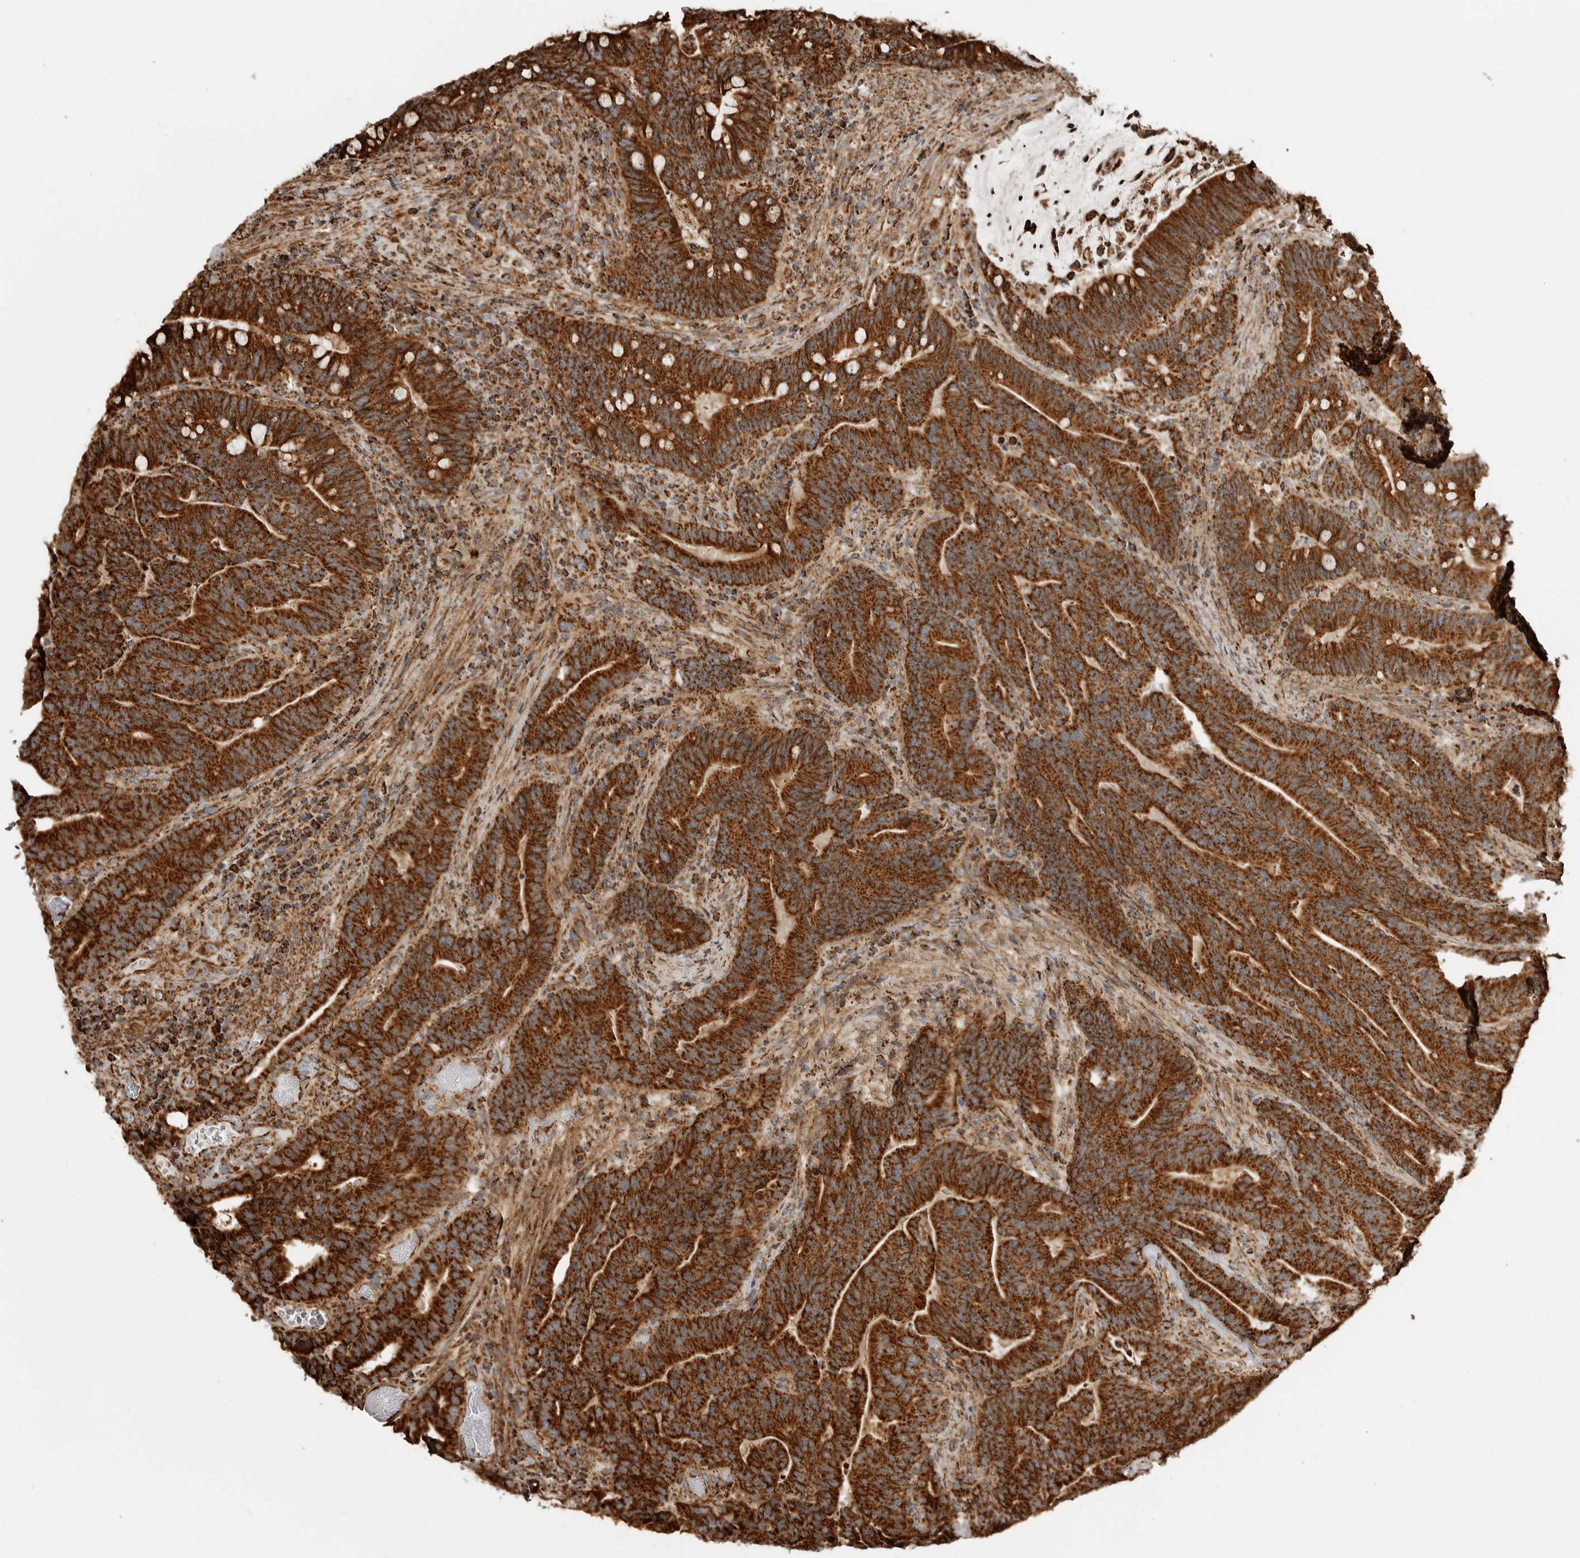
{"staining": {"intensity": "strong", "quantity": ">75%", "location": "cytoplasmic/membranous"}, "tissue": "colorectal cancer", "cell_type": "Tumor cells", "image_type": "cancer", "snomed": [{"axis": "morphology", "description": "Adenocarcinoma, NOS"}, {"axis": "topography", "description": "Colon"}], "caption": "Immunohistochemical staining of adenocarcinoma (colorectal) displays high levels of strong cytoplasmic/membranous expression in approximately >75% of tumor cells. (DAB IHC, brown staining for protein, blue staining for nuclei).", "gene": "BMP2K", "patient": {"sex": "female", "age": 66}}